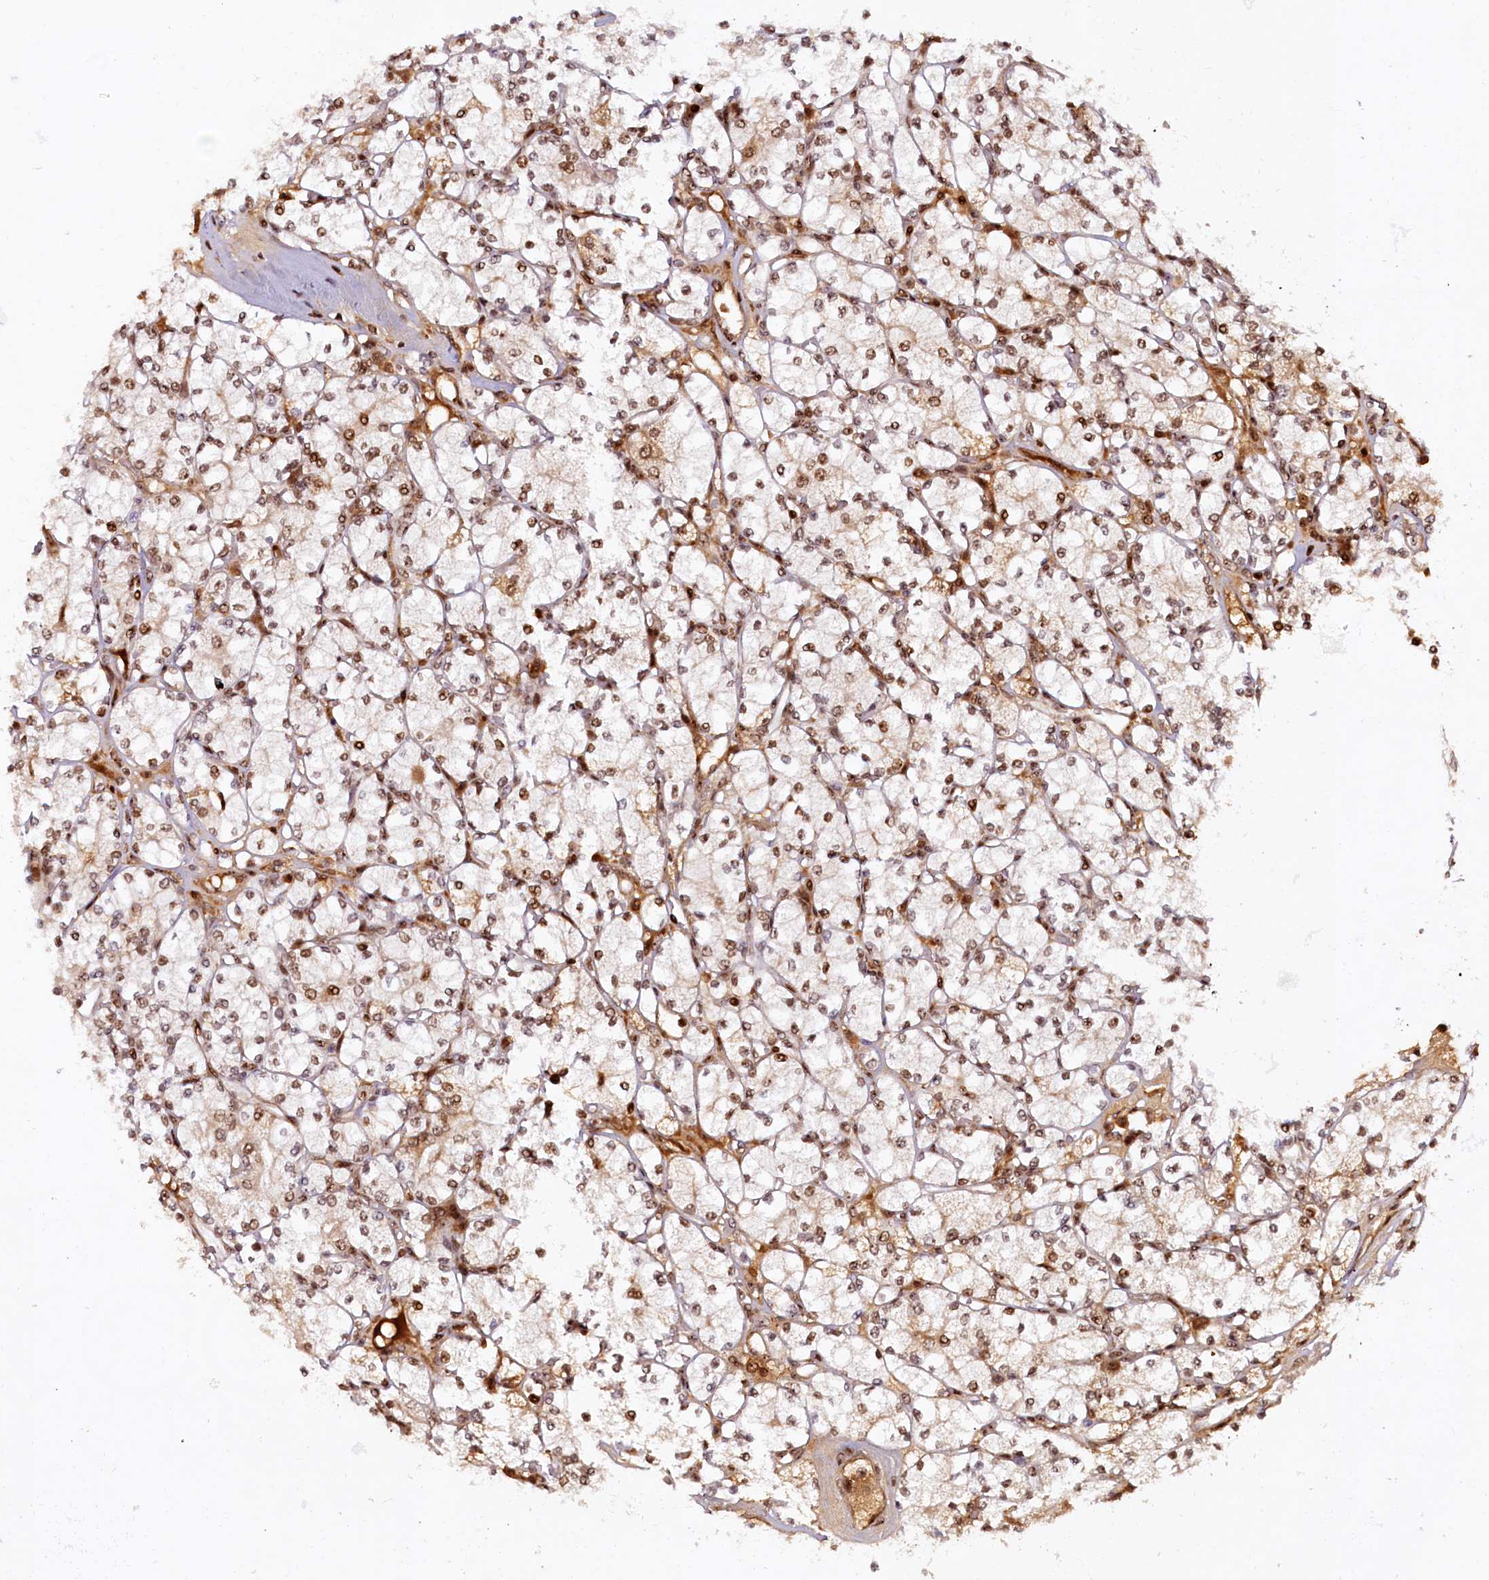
{"staining": {"intensity": "moderate", "quantity": ">75%", "location": "nuclear"}, "tissue": "renal cancer", "cell_type": "Tumor cells", "image_type": "cancer", "snomed": [{"axis": "morphology", "description": "Adenocarcinoma, NOS"}, {"axis": "topography", "description": "Kidney"}], "caption": "Brown immunohistochemical staining in renal cancer (adenocarcinoma) exhibits moderate nuclear positivity in about >75% of tumor cells.", "gene": "TCOF1", "patient": {"sex": "male", "age": 77}}